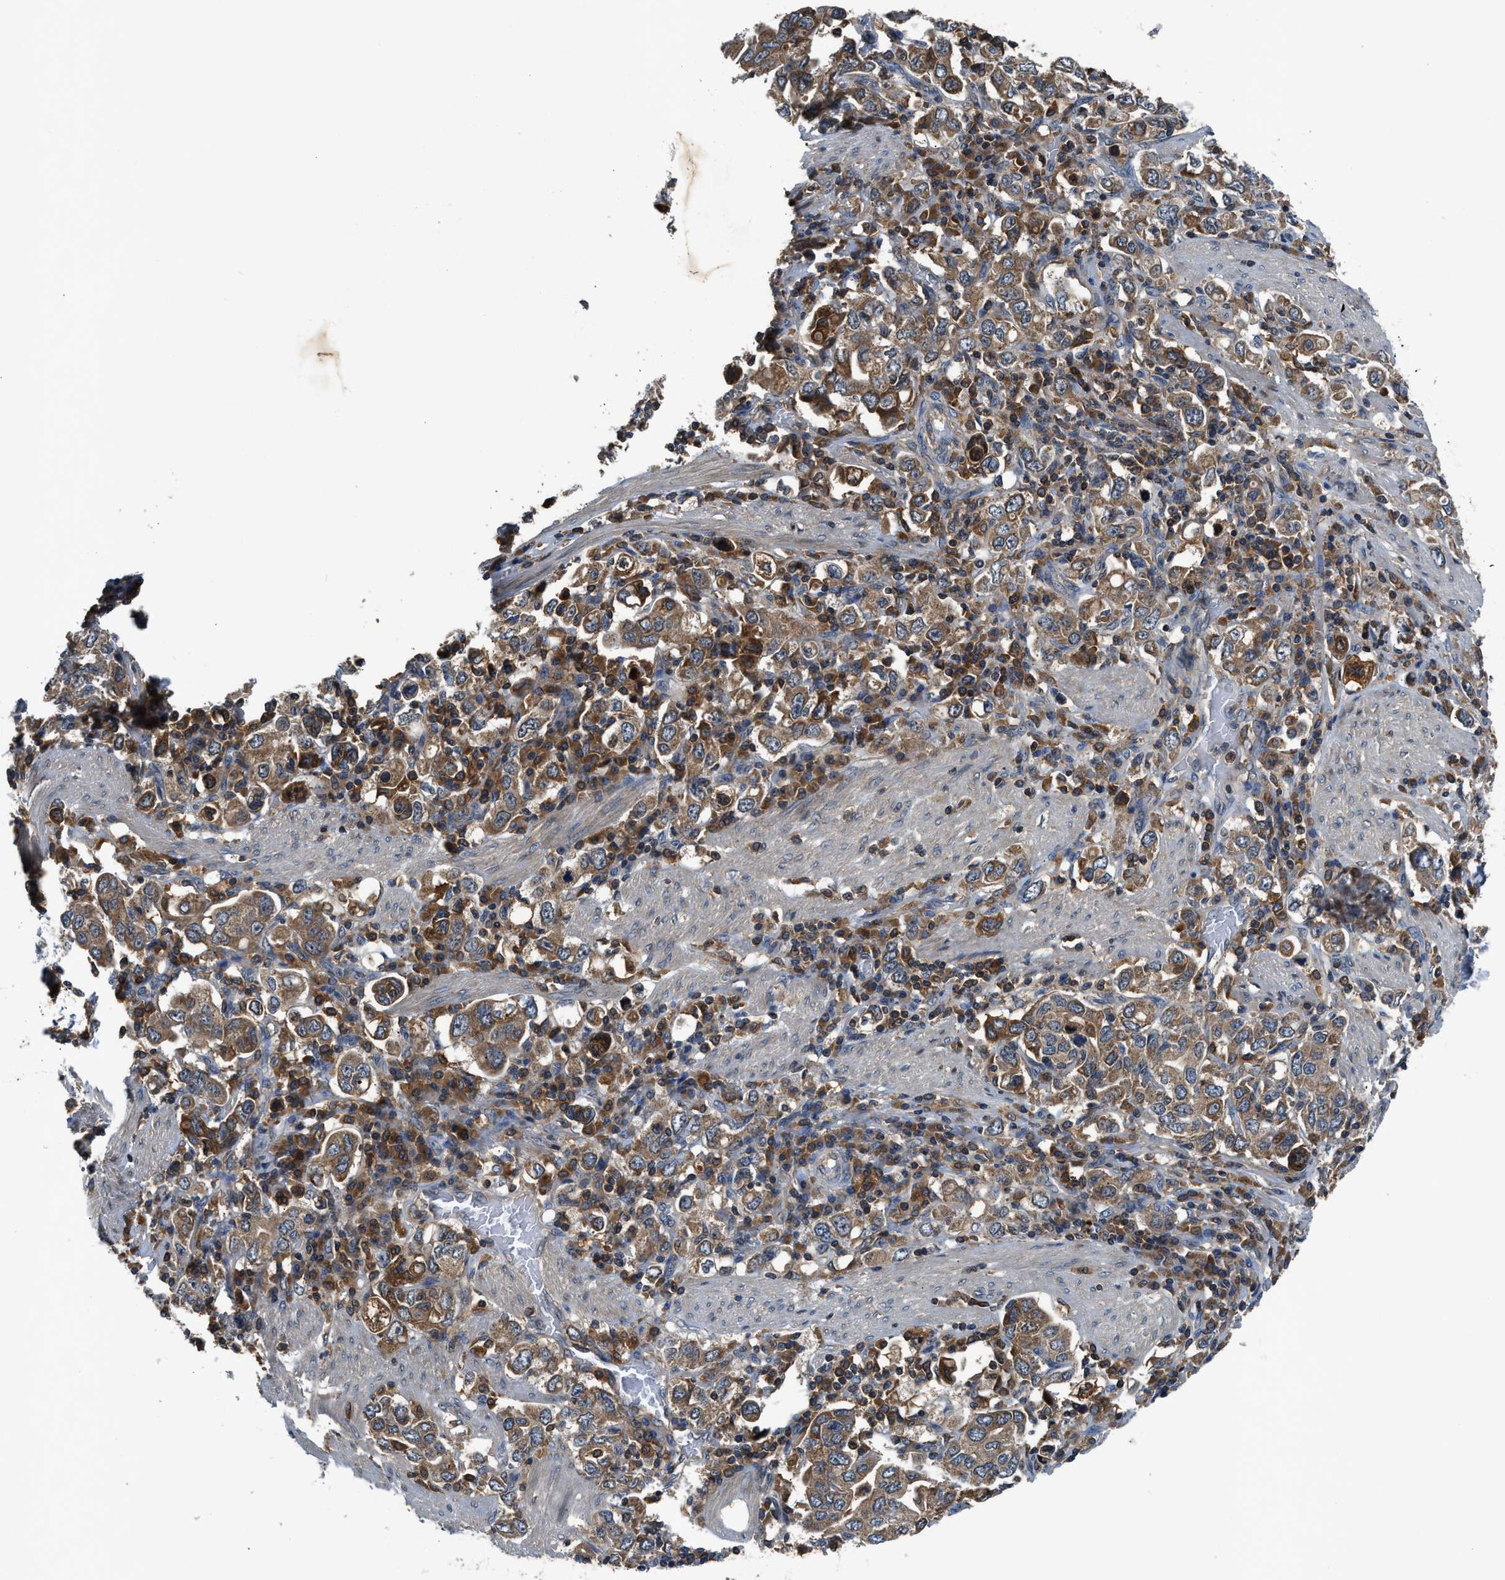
{"staining": {"intensity": "moderate", "quantity": ">75%", "location": "cytoplasmic/membranous"}, "tissue": "stomach cancer", "cell_type": "Tumor cells", "image_type": "cancer", "snomed": [{"axis": "morphology", "description": "Adenocarcinoma, NOS"}, {"axis": "topography", "description": "Stomach, upper"}], "caption": "Immunohistochemistry (IHC) micrograph of neoplastic tissue: human stomach adenocarcinoma stained using IHC reveals medium levels of moderate protein expression localized specifically in the cytoplasmic/membranous of tumor cells, appearing as a cytoplasmic/membranous brown color.", "gene": "PAFAH2", "patient": {"sex": "male", "age": 62}}